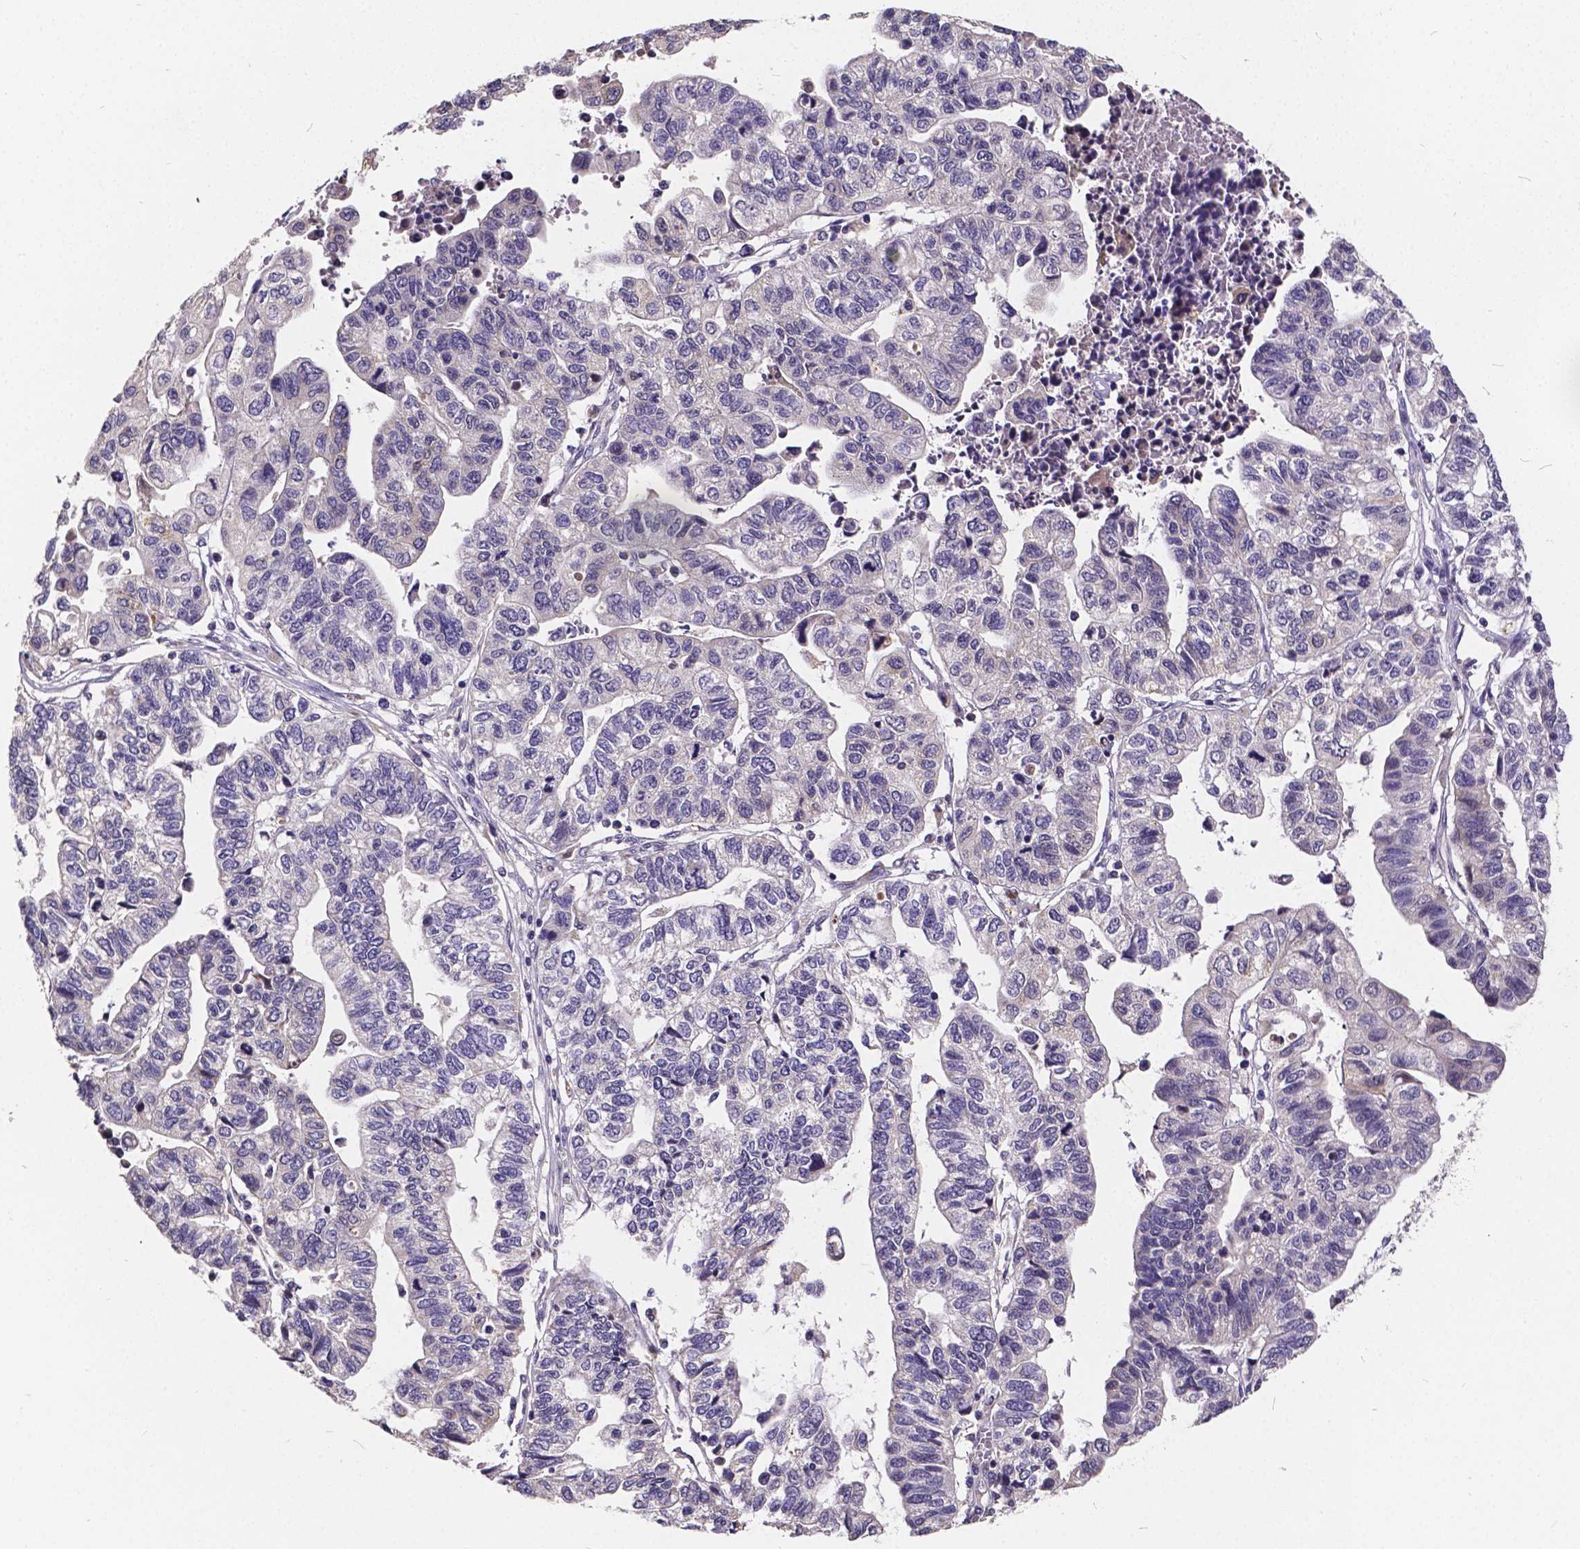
{"staining": {"intensity": "negative", "quantity": "none", "location": "none"}, "tissue": "stomach cancer", "cell_type": "Tumor cells", "image_type": "cancer", "snomed": [{"axis": "morphology", "description": "Adenocarcinoma, NOS"}, {"axis": "topography", "description": "Stomach, upper"}], "caption": "Immunohistochemistry of adenocarcinoma (stomach) demonstrates no expression in tumor cells. (Brightfield microscopy of DAB (3,3'-diaminobenzidine) immunohistochemistry at high magnification).", "gene": "CTNNA2", "patient": {"sex": "female", "age": 67}}